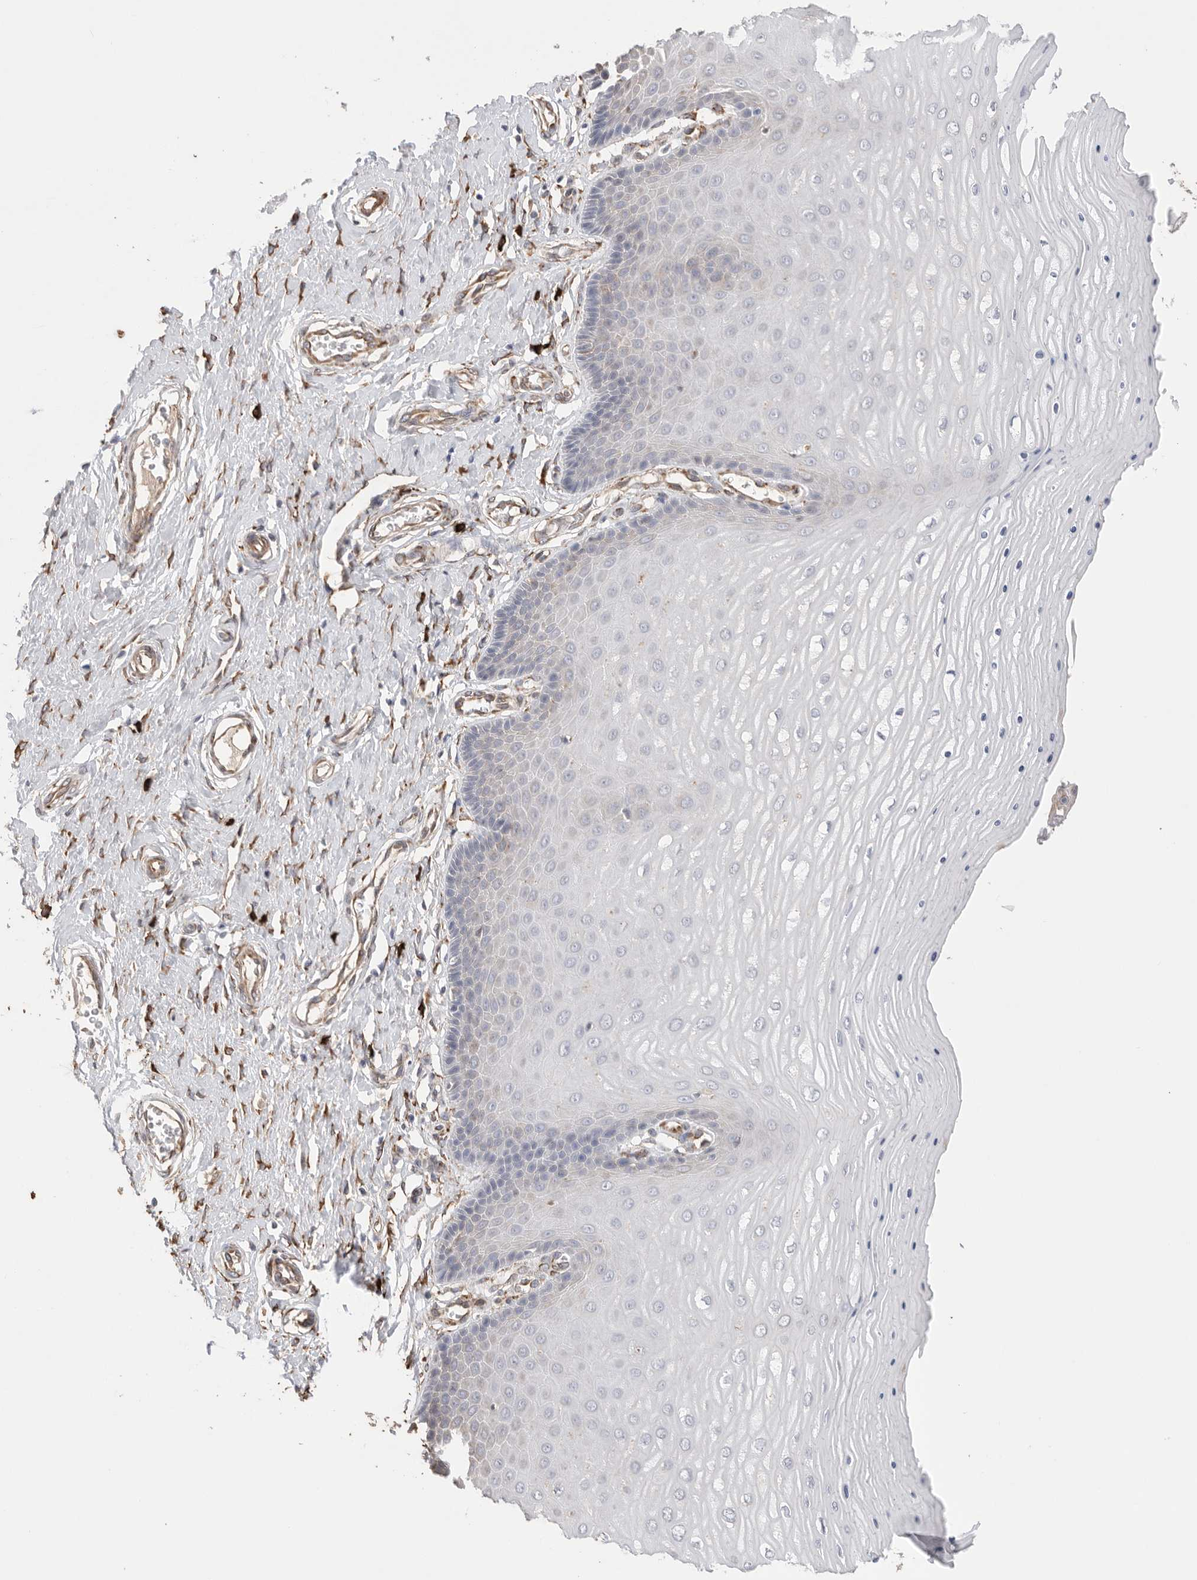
{"staining": {"intensity": "weak", "quantity": "25%-75%", "location": "cytoplasmic/membranous"}, "tissue": "cervix", "cell_type": "Glandular cells", "image_type": "normal", "snomed": [{"axis": "morphology", "description": "Normal tissue, NOS"}, {"axis": "topography", "description": "Cervix"}], "caption": "DAB immunohistochemical staining of benign human cervix reveals weak cytoplasmic/membranous protein positivity in about 25%-75% of glandular cells.", "gene": "BLOC1S5", "patient": {"sex": "female", "age": 55}}